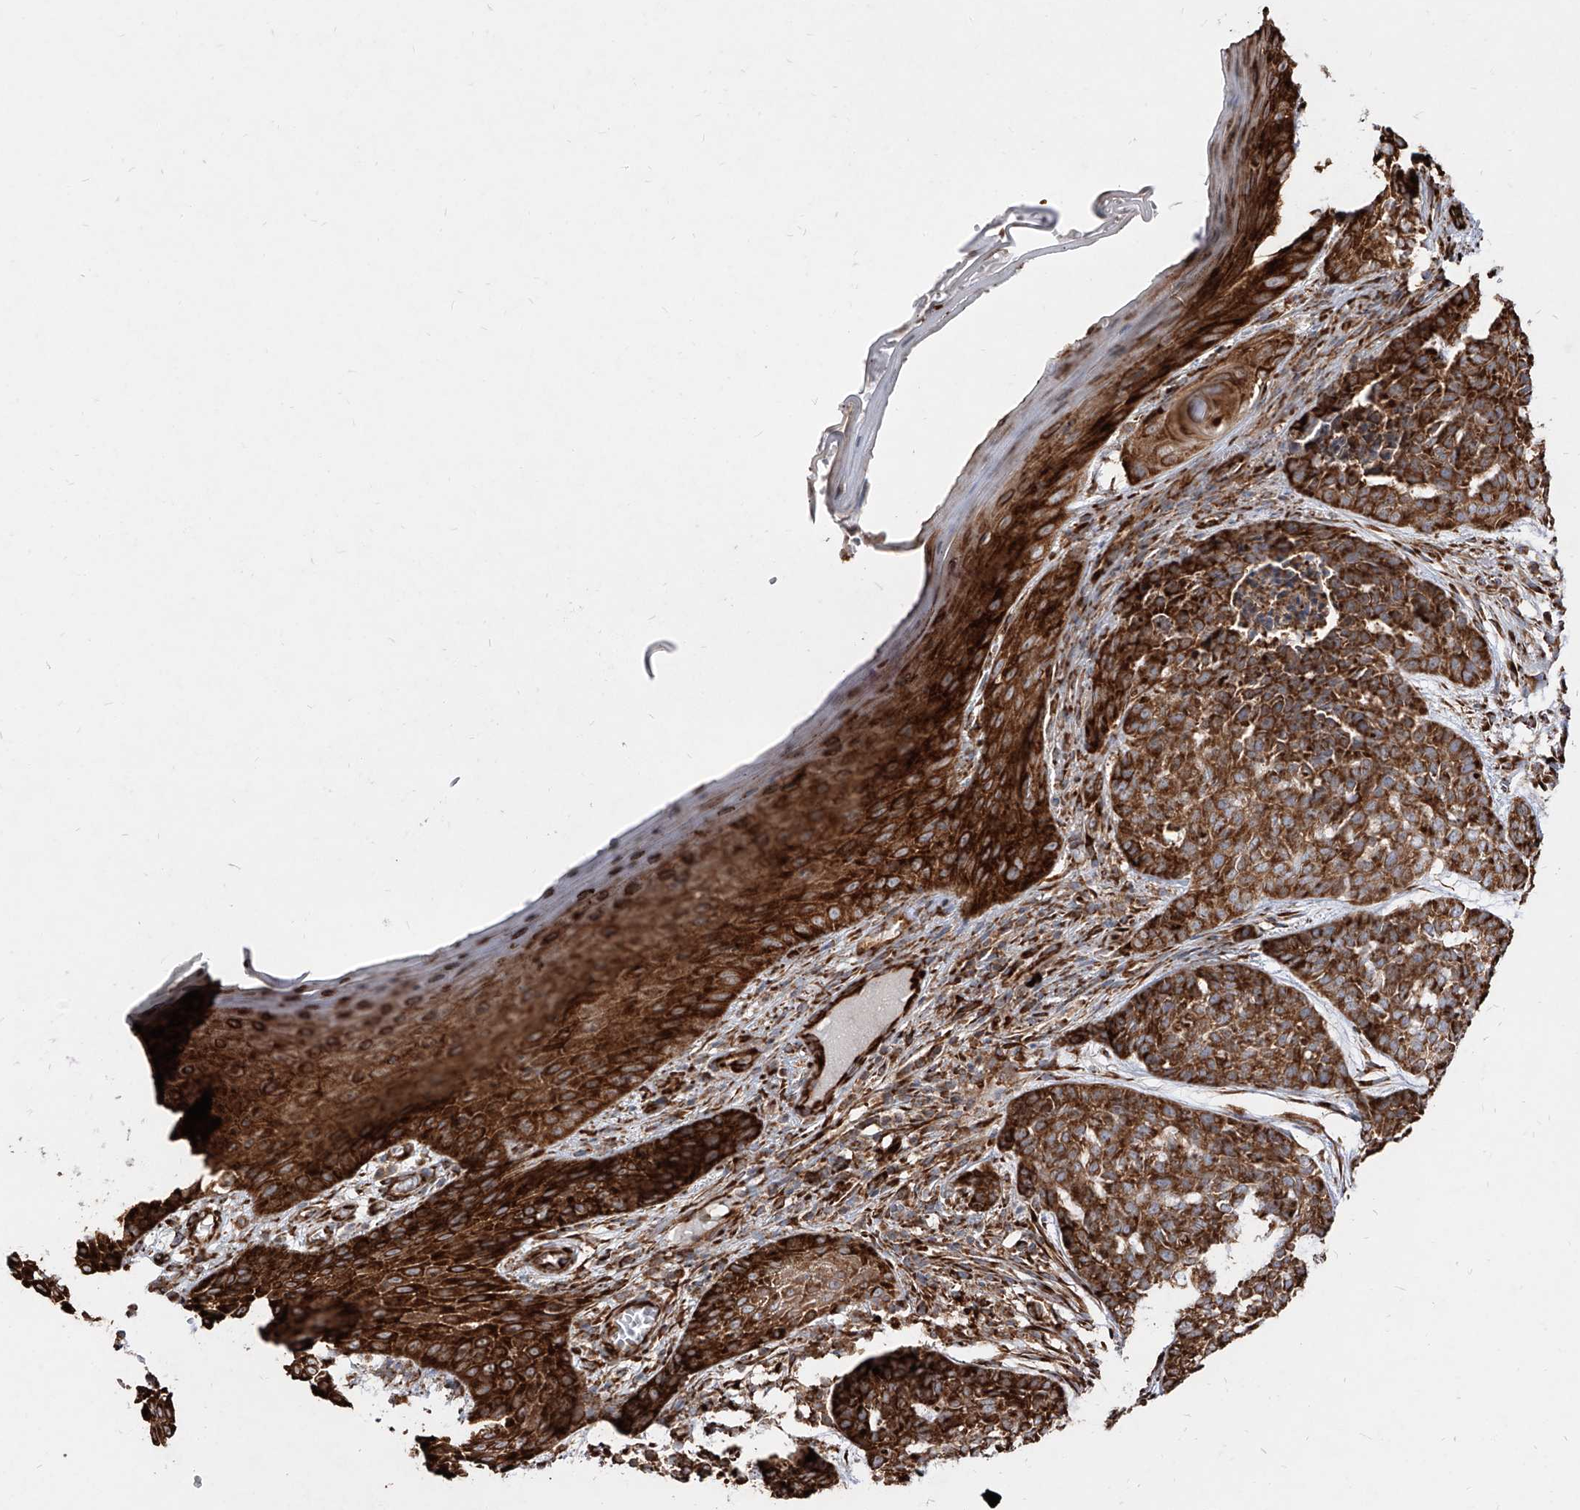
{"staining": {"intensity": "strong", "quantity": ">75%", "location": "cytoplasmic/membranous"}, "tissue": "skin cancer", "cell_type": "Tumor cells", "image_type": "cancer", "snomed": [{"axis": "morphology", "description": "Basal cell carcinoma"}, {"axis": "topography", "description": "Skin"}], "caption": "Skin cancer stained with a brown dye displays strong cytoplasmic/membranous positive staining in about >75% of tumor cells.", "gene": "RPS25", "patient": {"sex": "female", "age": 64}}